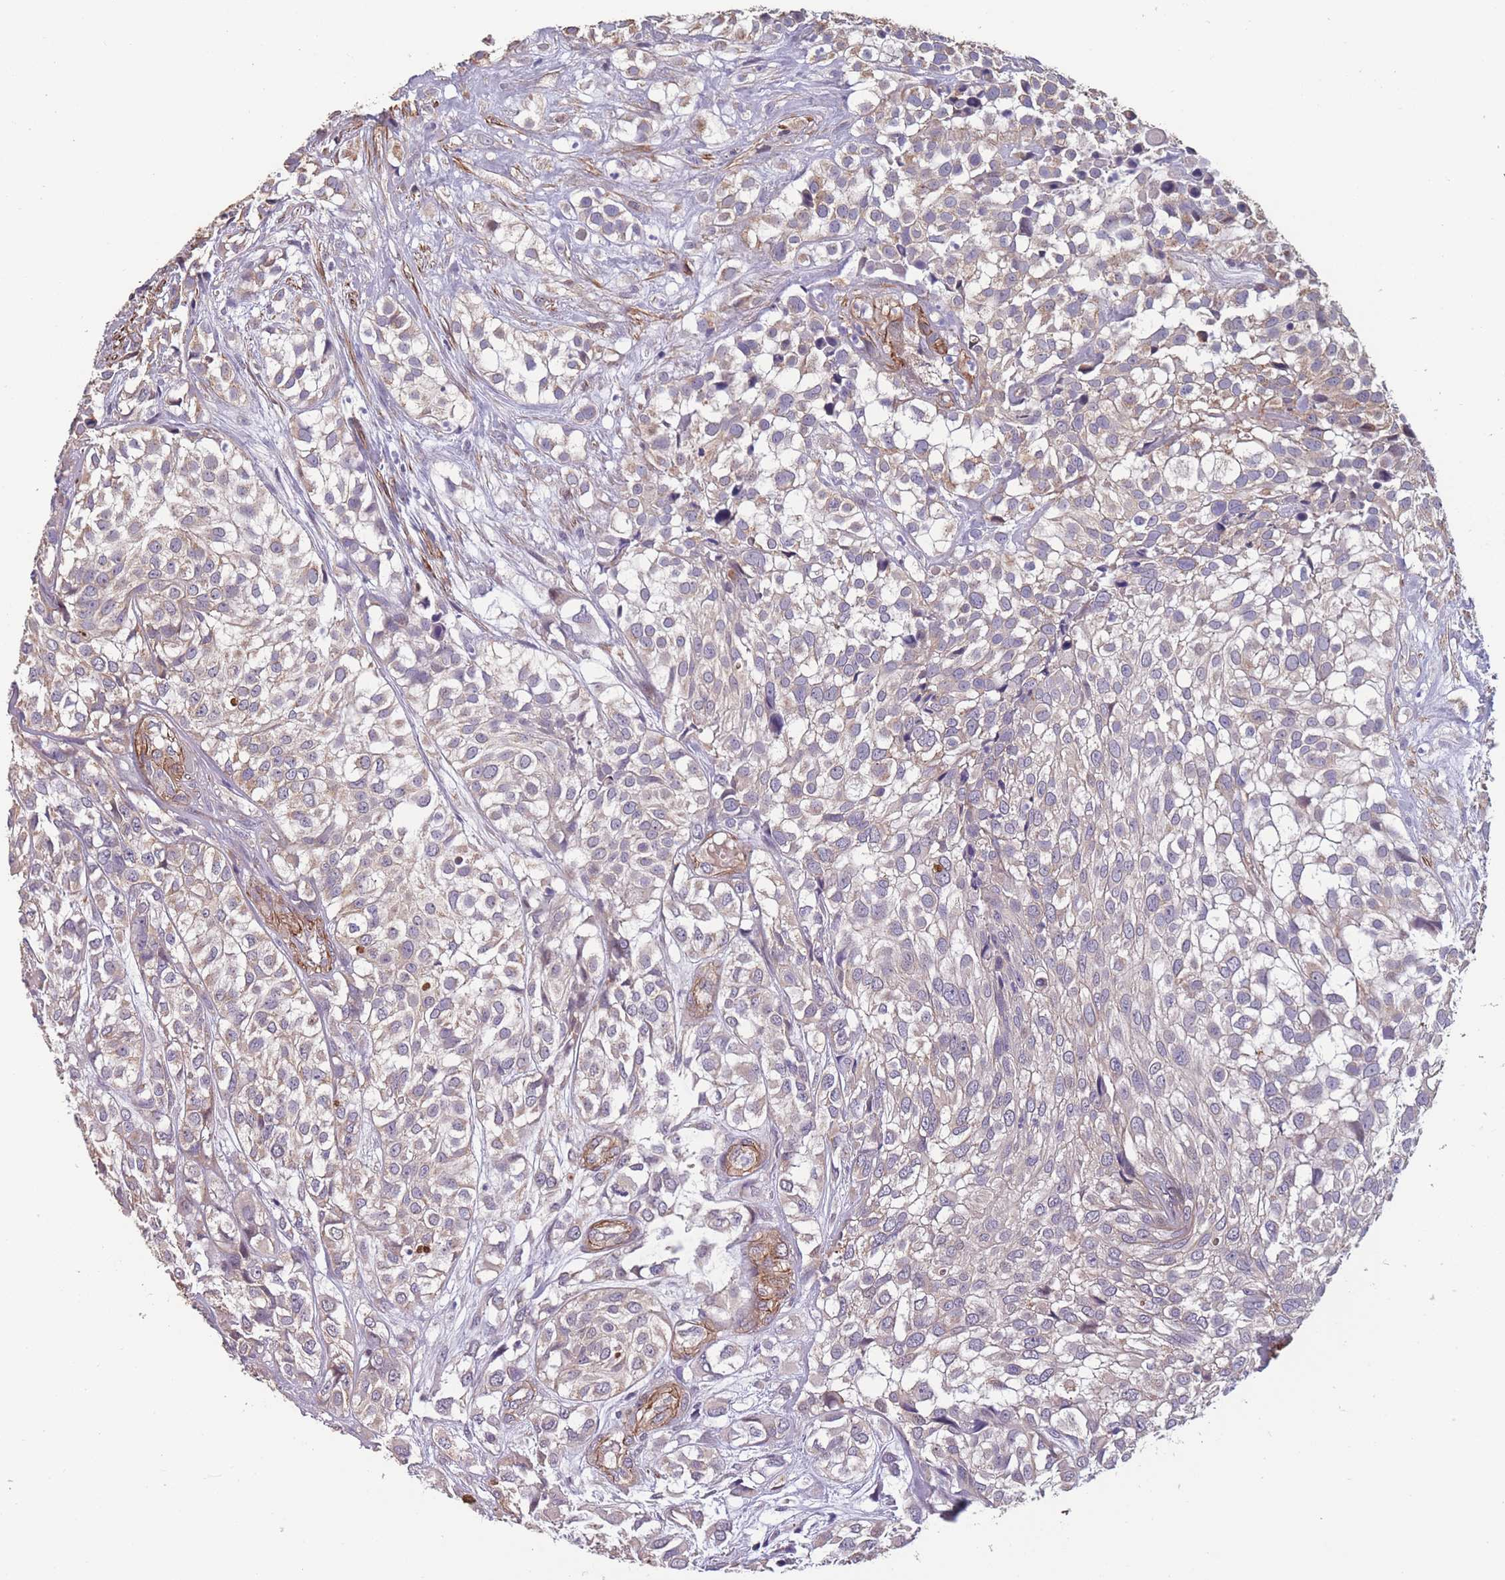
{"staining": {"intensity": "weak", "quantity": "25%-75%", "location": "cytoplasmic/membranous"}, "tissue": "urothelial cancer", "cell_type": "Tumor cells", "image_type": "cancer", "snomed": [{"axis": "morphology", "description": "Urothelial carcinoma, High grade"}, {"axis": "topography", "description": "Urinary bladder"}], "caption": "Weak cytoplasmic/membranous expression is present in about 25%-75% of tumor cells in urothelial carcinoma (high-grade).", "gene": "TOMM40L", "patient": {"sex": "male", "age": 56}}